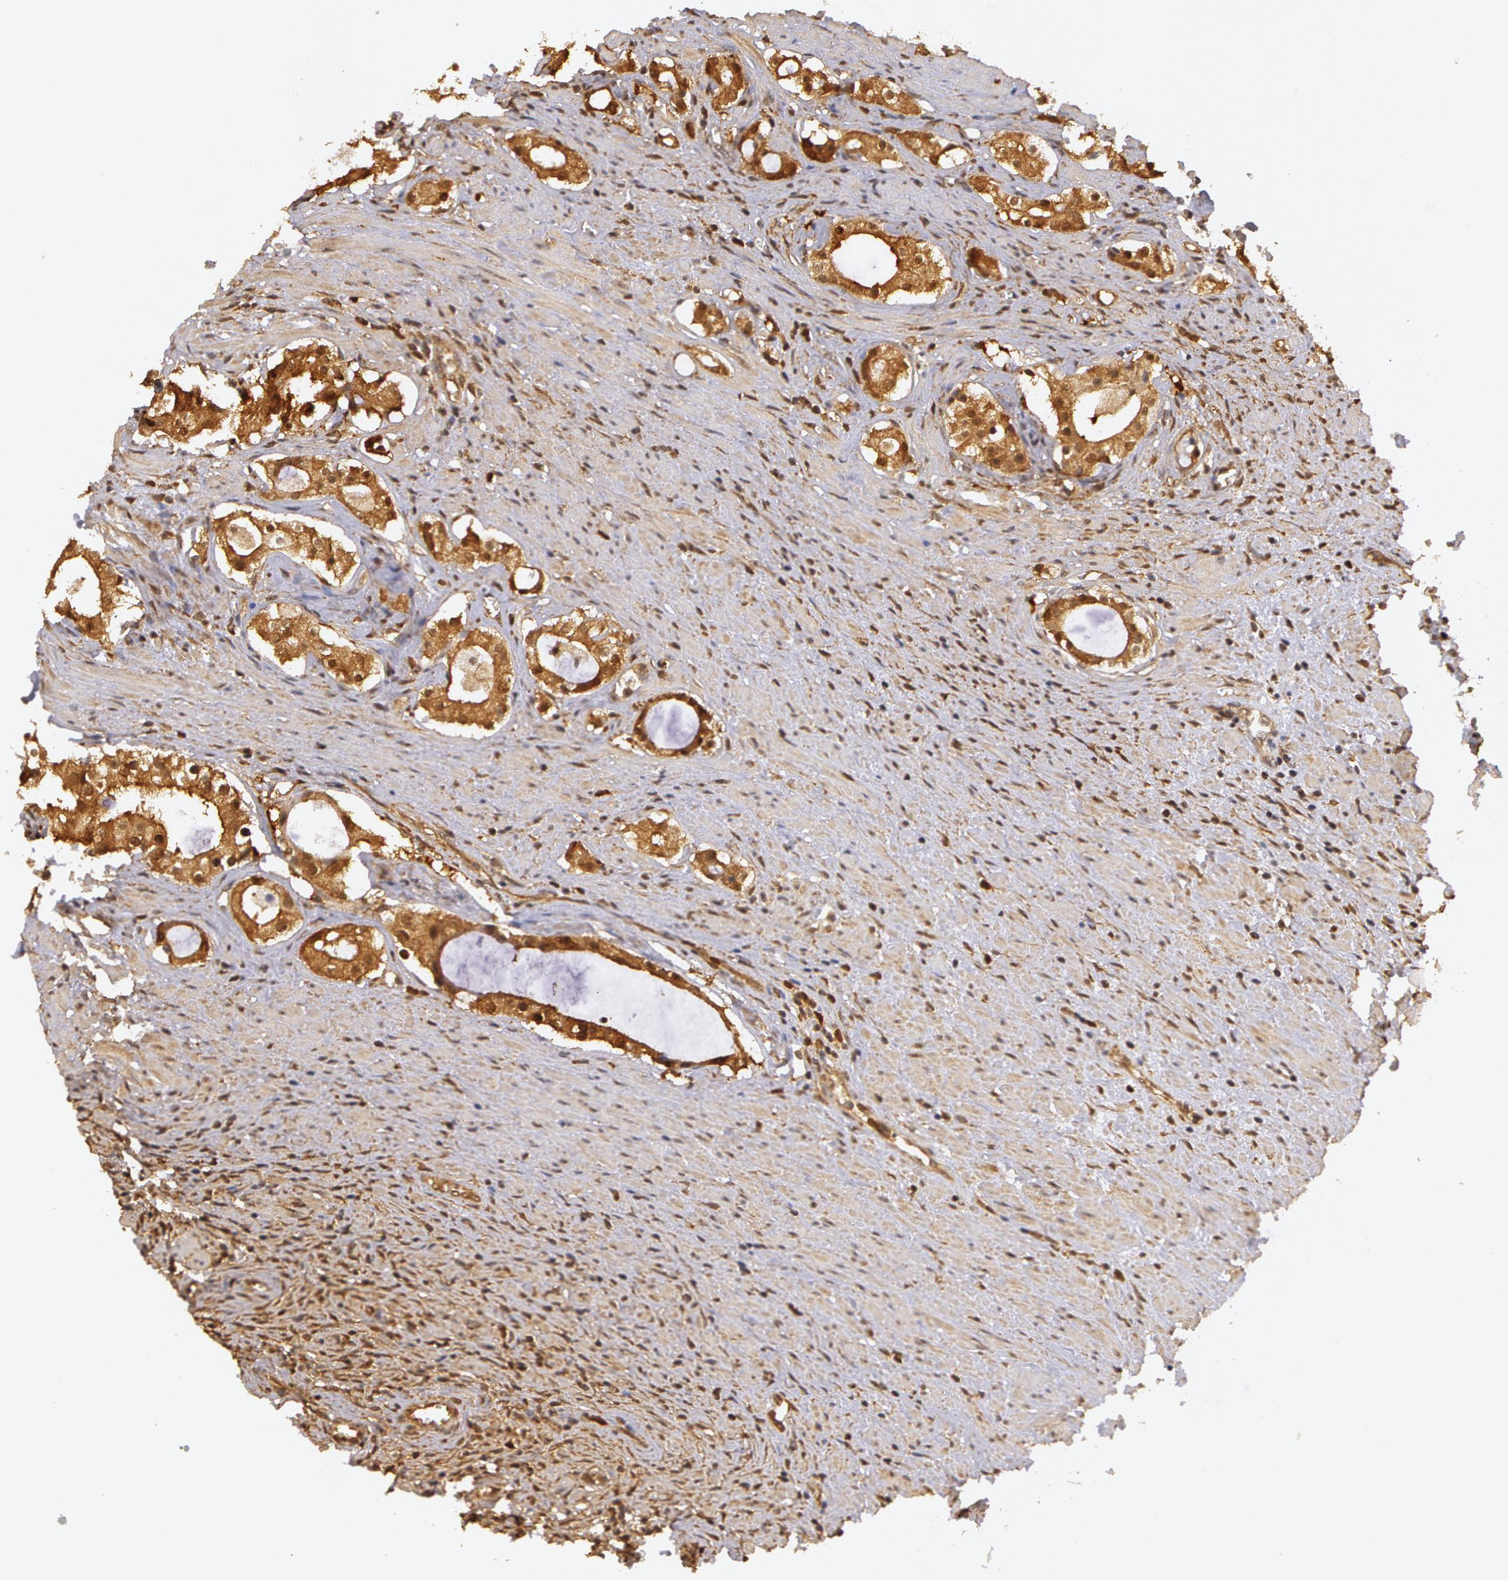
{"staining": {"intensity": "moderate", "quantity": ">75%", "location": "cytoplasmic/membranous"}, "tissue": "prostate cancer", "cell_type": "Tumor cells", "image_type": "cancer", "snomed": [{"axis": "morphology", "description": "Adenocarcinoma, Medium grade"}, {"axis": "topography", "description": "Prostate"}], "caption": "Protein analysis of prostate adenocarcinoma (medium-grade) tissue demonstrates moderate cytoplasmic/membranous positivity in about >75% of tumor cells.", "gene": "AHSA1", "patient": {"sex": "male", "age": 73}}